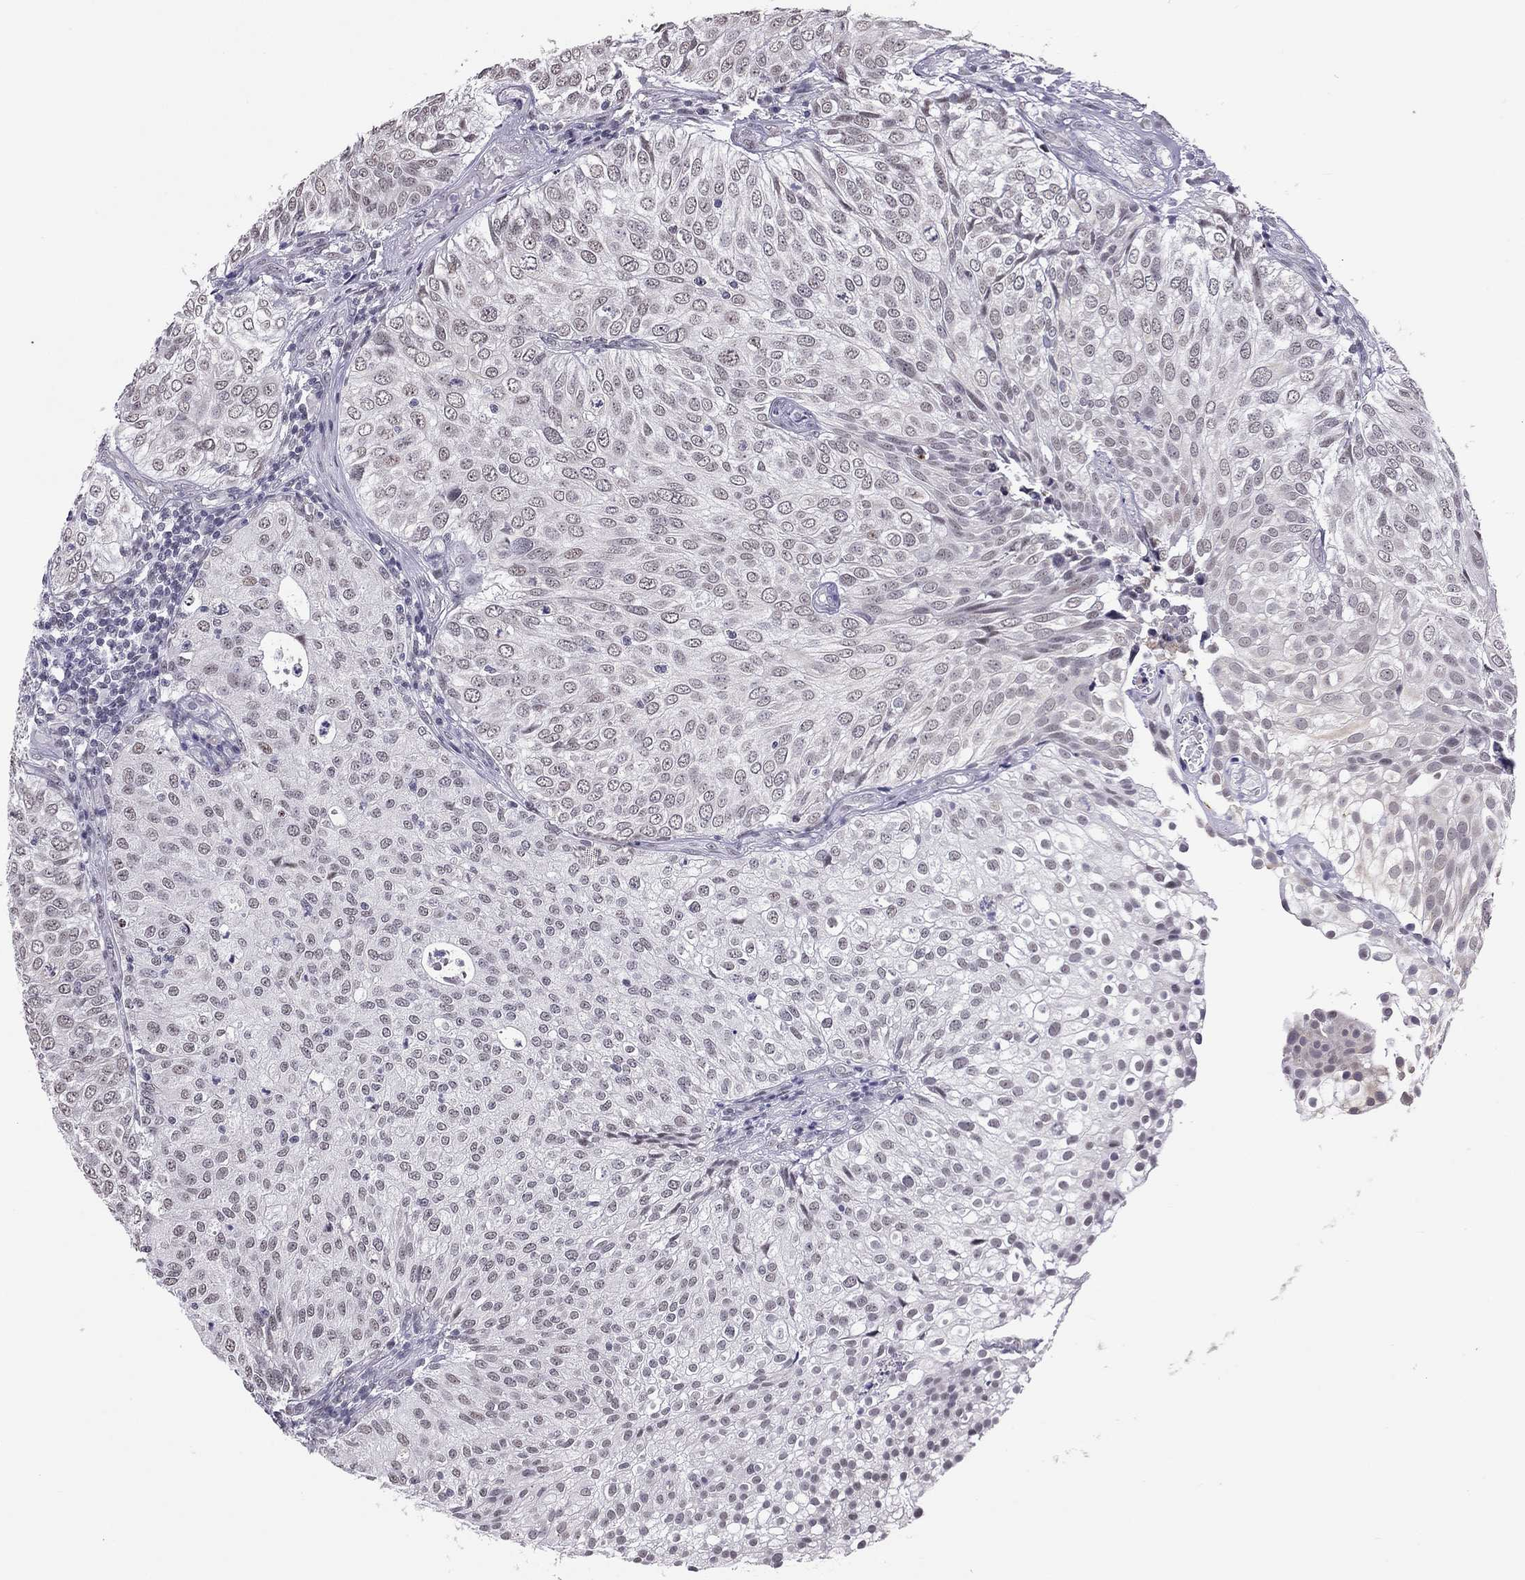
{"staining": {"intensity": "negative", "quantity": "none", "location": "none"}, "tissue": "urothelial cancer", "cell_type": "Tumor cells", "image_type": "cancer", "snomed": [{"axis": "morphology", "description": "Urothelial carcinoma, High grade"}, {"axis": "topography", "description": "Urinary bladder"}], "caption": "Immunohistochemistry of urothelial cancer shows no positivity in tumor cells.", "gene": "PPP1R3A", "patient": {"sex": "female", "age": 79}}